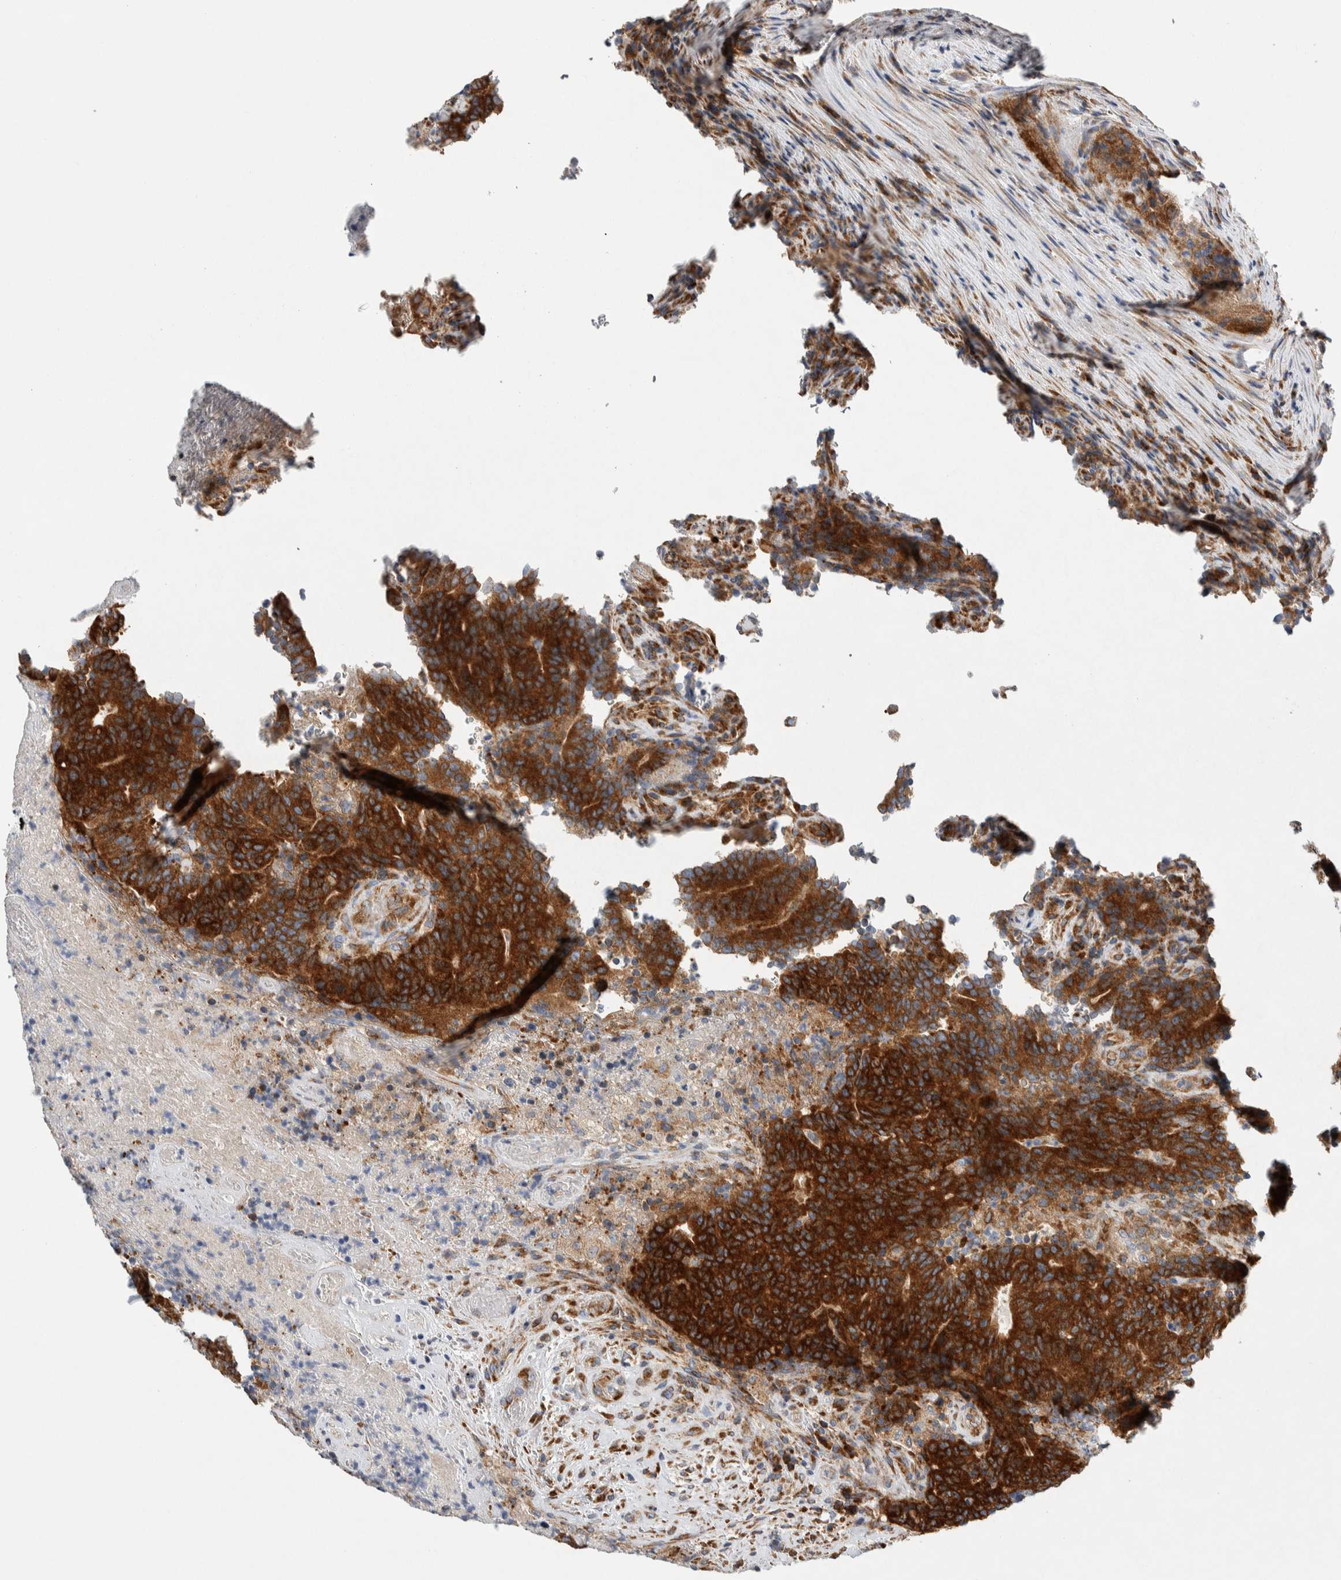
{"staining": {"intensity": "strong", "quantity": ">75%", "location": "cytoplasmic/membranous"}, "tissue": "colorectal cancer", "cell_type": "Tumor cells", "image_type": "cancer", "snomed": [{"axis": "morphology", "description": "Normal tissue, NOS"}, {"axis": "morphology", "description": "Adenocarcinoma, NOS"}, {"axis": "topography", "description": "Colon"}], "caption": "There is high levels of strong cytoplasmic/membranous positivity in tumor cells of colorectal cancer (adenocarcinoma), as demonstrated by immunohistochemical staining (brown color).", "gene": "RACK1", "patient": {"sex": "female", "age": 75}}